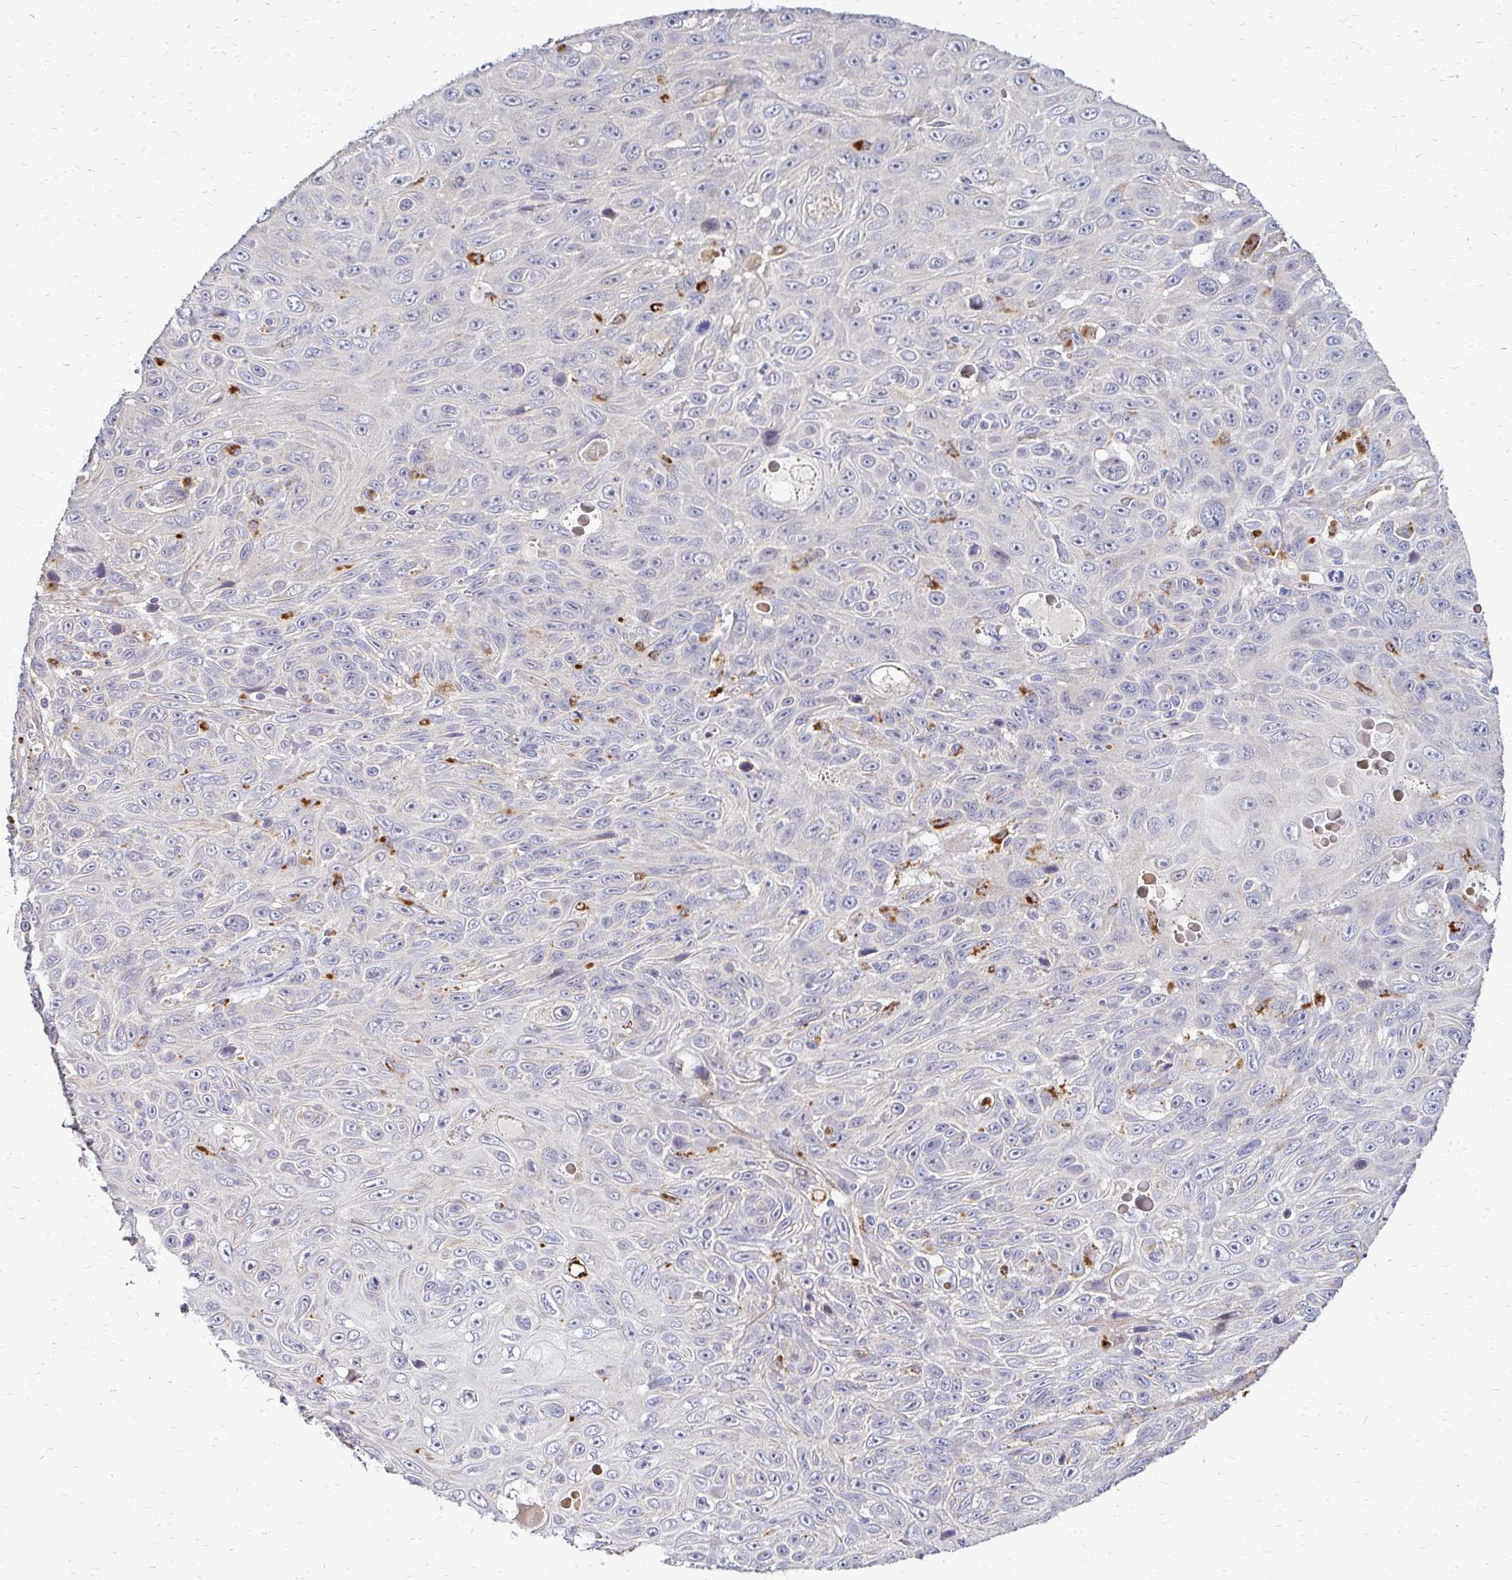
{"staining": {"intensity": "negative", "quantity": "none", "location": "none"}, "tissue": "skin cancer", "cell_type": "Tumor cells", "image_type": "cancer", "snomed": [{"axis": "morphology", "description": "Squamous cell carcinoma, NOS"}, {"axis": "topography", "description": "Skin"}], "caption": "Tumor cells show no significant protein positivity in skin squamous cell carcinoma.", "gene": "IDUA", "patient": {"sex": "male", "age": 82}}